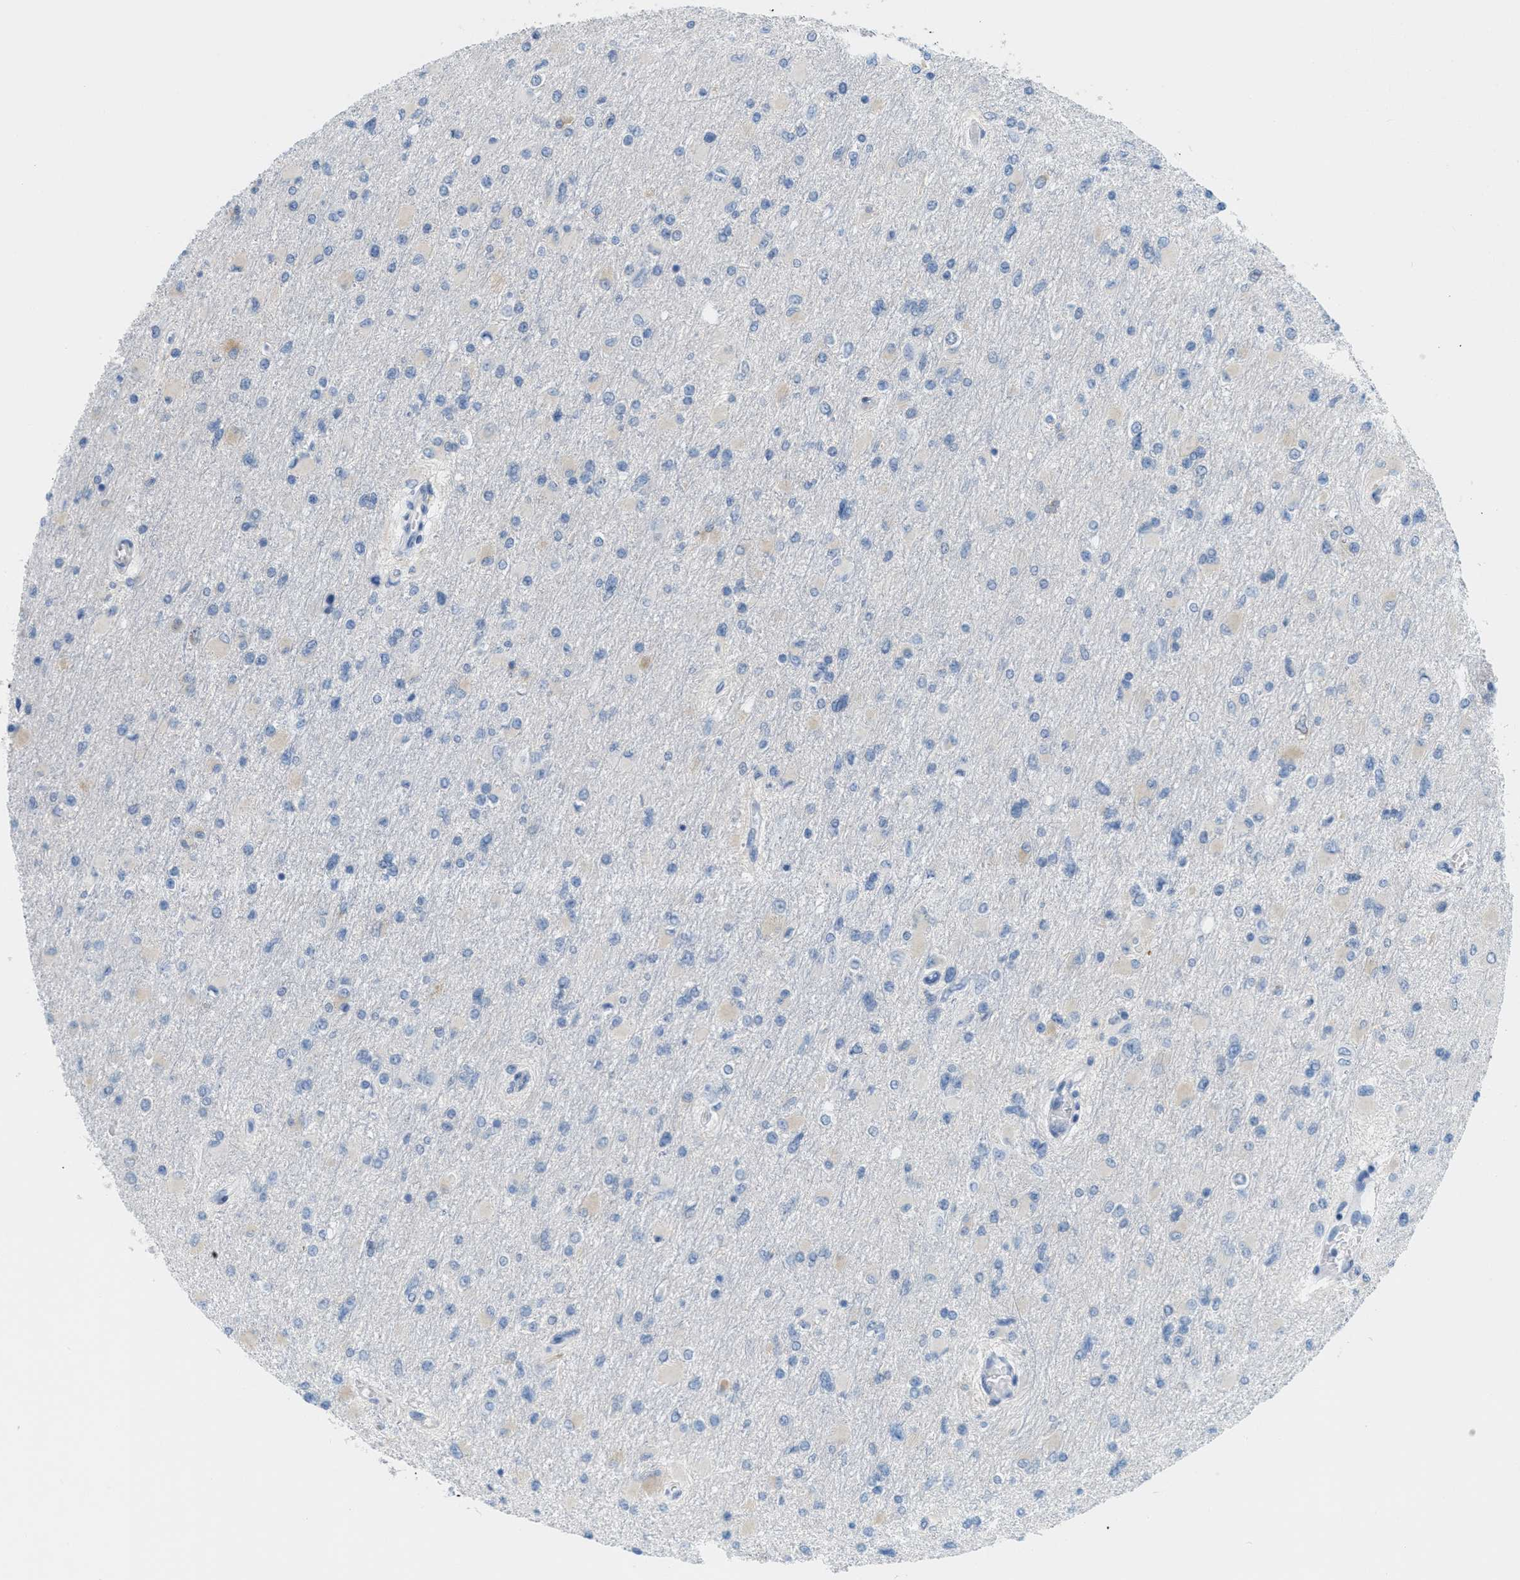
{"staining": {"intensity": "negative", "quantity": "none", "location": "none"}, "tissue": "glioma", "cell_type": "Tumor cells", "image_type": "cancer", "snomed": [{"axis": "morphology", "description": "Glioma, malignant, High grade"}, {"axis": "topography", "description": "Cerebral cortex"}], "caption": "Tumor cells show no significant protein positivity in glioma.", "gene": "TEX264", "patient": {"sex": "female", "age": 36}}